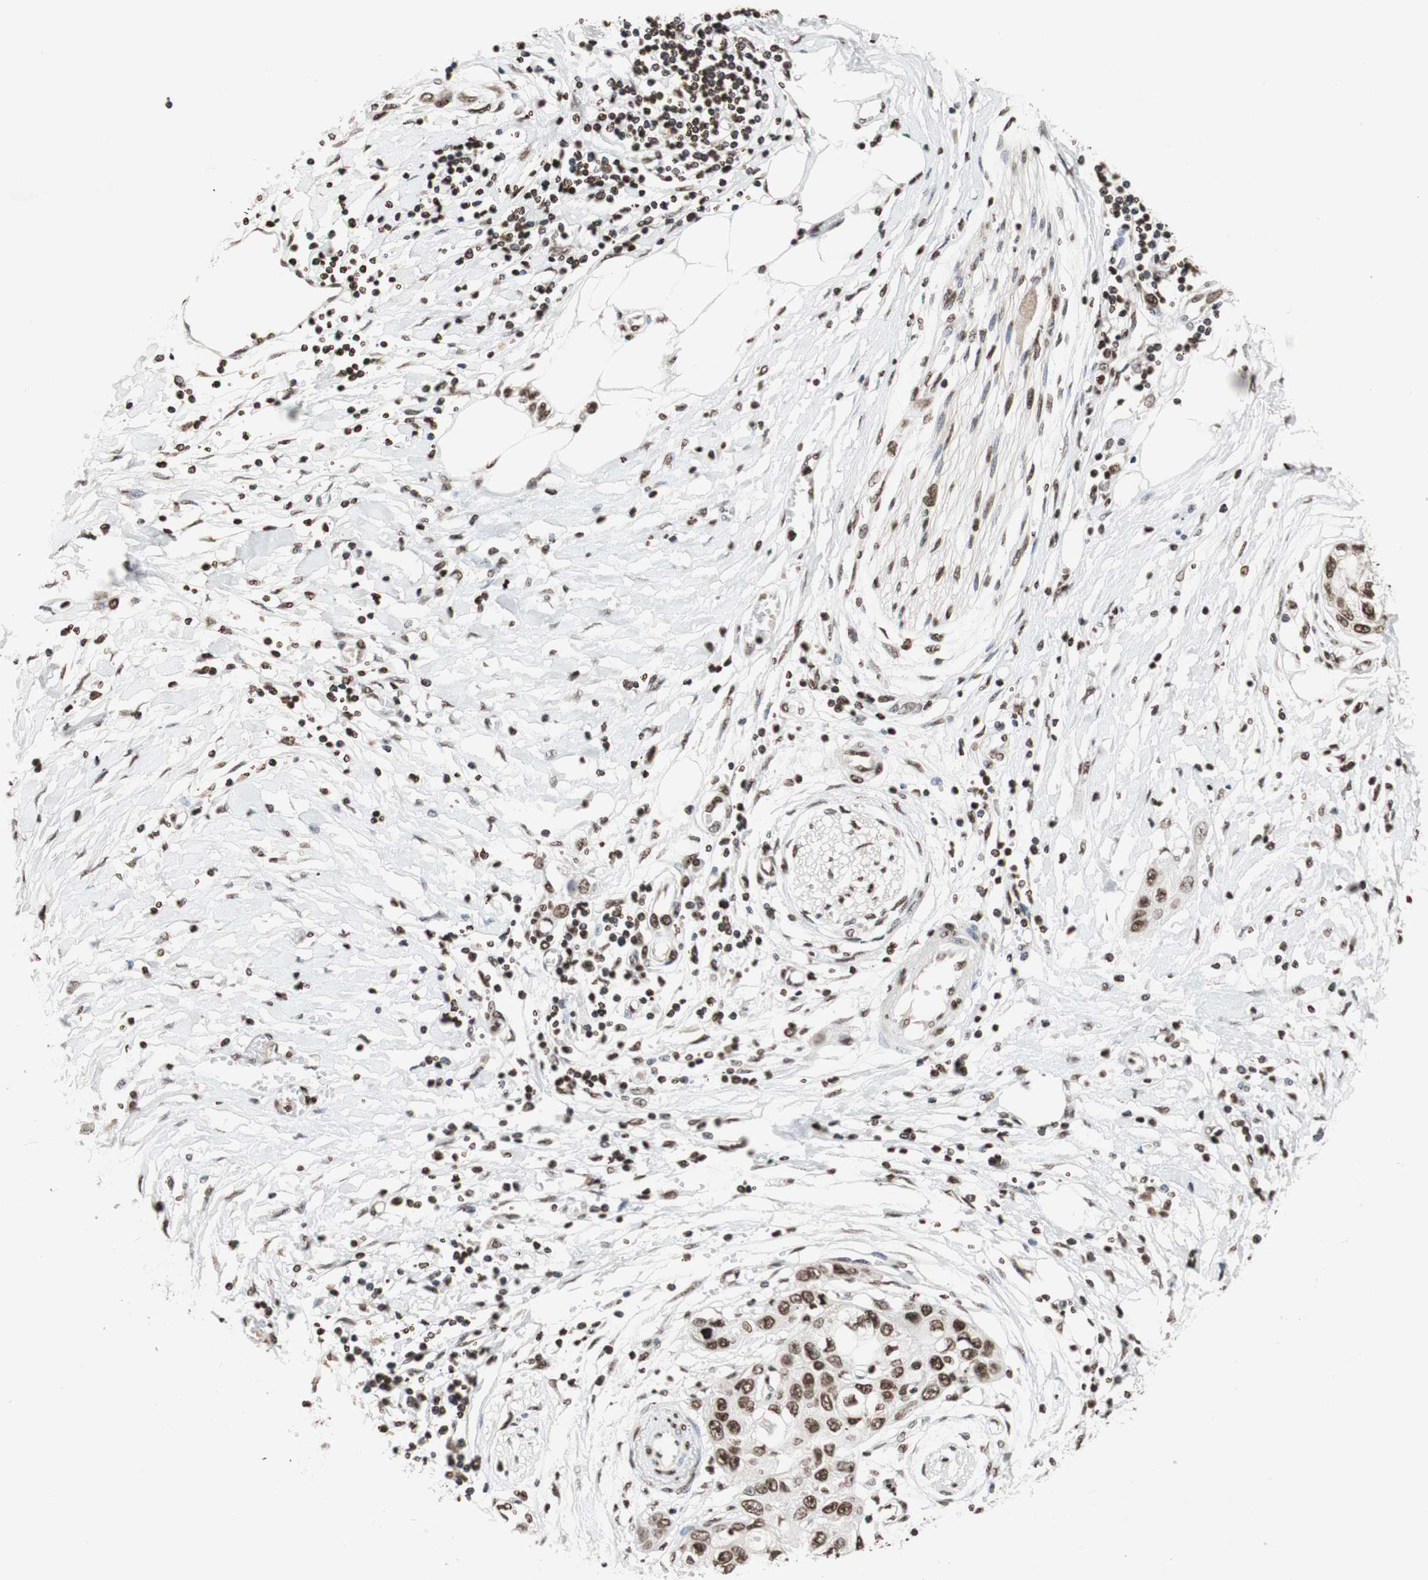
{"staining": {"intensity": "moderate", "quantity": ">75%", "location": "nuclear"}, "tissue": "pancreatic cancer", "cell_type": "Tumor cells", "image_type": "cancer", "snomed": [{"axis": "morphology", "description": "Adenocarcinoma, NOS"}, {"axis": "topography", "description": "Pancreas"}], "caption": "Immunohistochemistry photomicrograph of pancreatic cancer (adenocarcinoma) stained for a protein (brown), which exhibits medium levels of moderate nuclear expression in about >75% of tumor cells.", "gene": "NCOA3", "patient": {"sex": "female", "age": 70}}